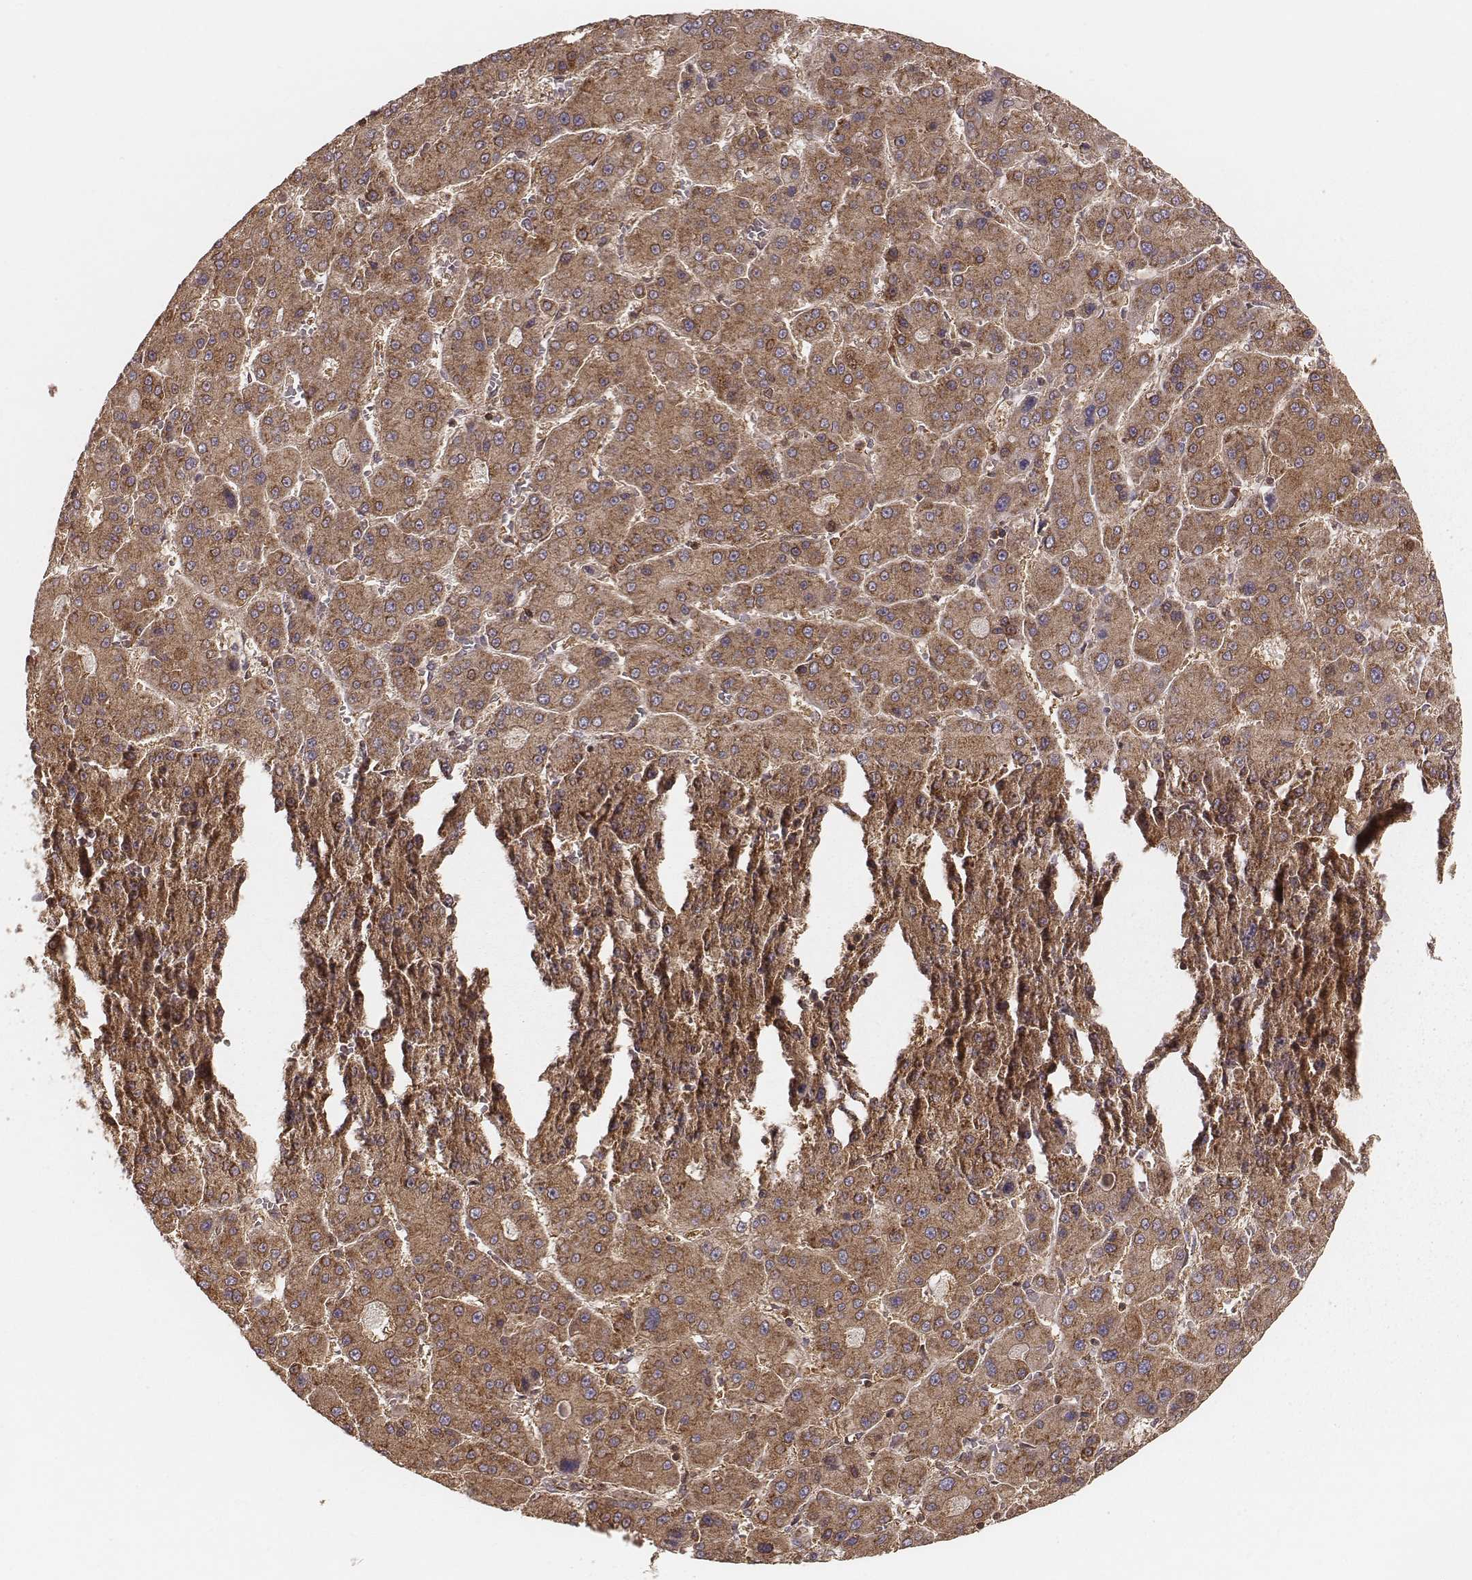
{"staining": {"intensity": "moderate", "quantity": ">75%", "location": "cytoplasmic/membranous"}, "tissue": "liver cancer", "cell_type": "Tumor cells", "image_type": "cancer", "snomed": [{"axis": "morphology", "description": "Carcinoma, Hepatocellular, NOS"}, {"axis": "topography", "description": "Liver"}], "caption": "Tumor cells exhibit moderate cytoplasmic/membranous positivity in about >75% of cells in liver cancer.", "gene": "CARS1", "patient": {"sex": "male", "age": 70}}